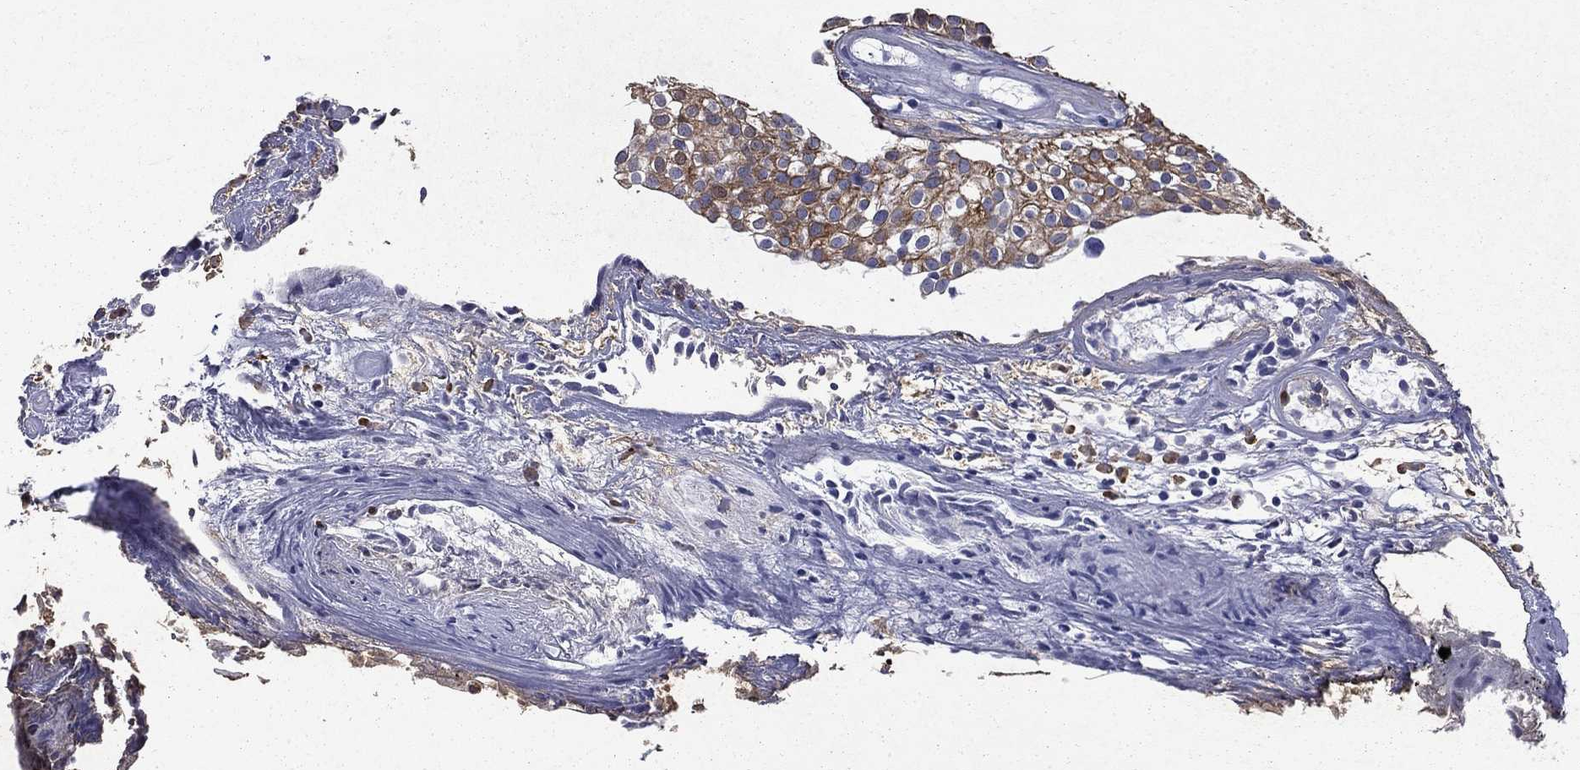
{"staining": {"intensity": "moderate", "quantity": "<25%", "location": "cytoplasmic/membranous"}, "tissue": "urothelial cancer", "cell_type": "Tumor cells", "image_type": "cancer", "snomed": [{"axis": "morphology", "description": "Urothelial carcinoma, High grade"}, {"axis": "topography", "description": "Urinary bladder"}], "caption": "Protein expression analysis of human high-grade urothelial carcinoma reveals moderate cytoplasmic/membranous expression in approximately <25% of tumor cells.", "gene": "TRIM29", "patient": {"sex": "female", "age": 79}}